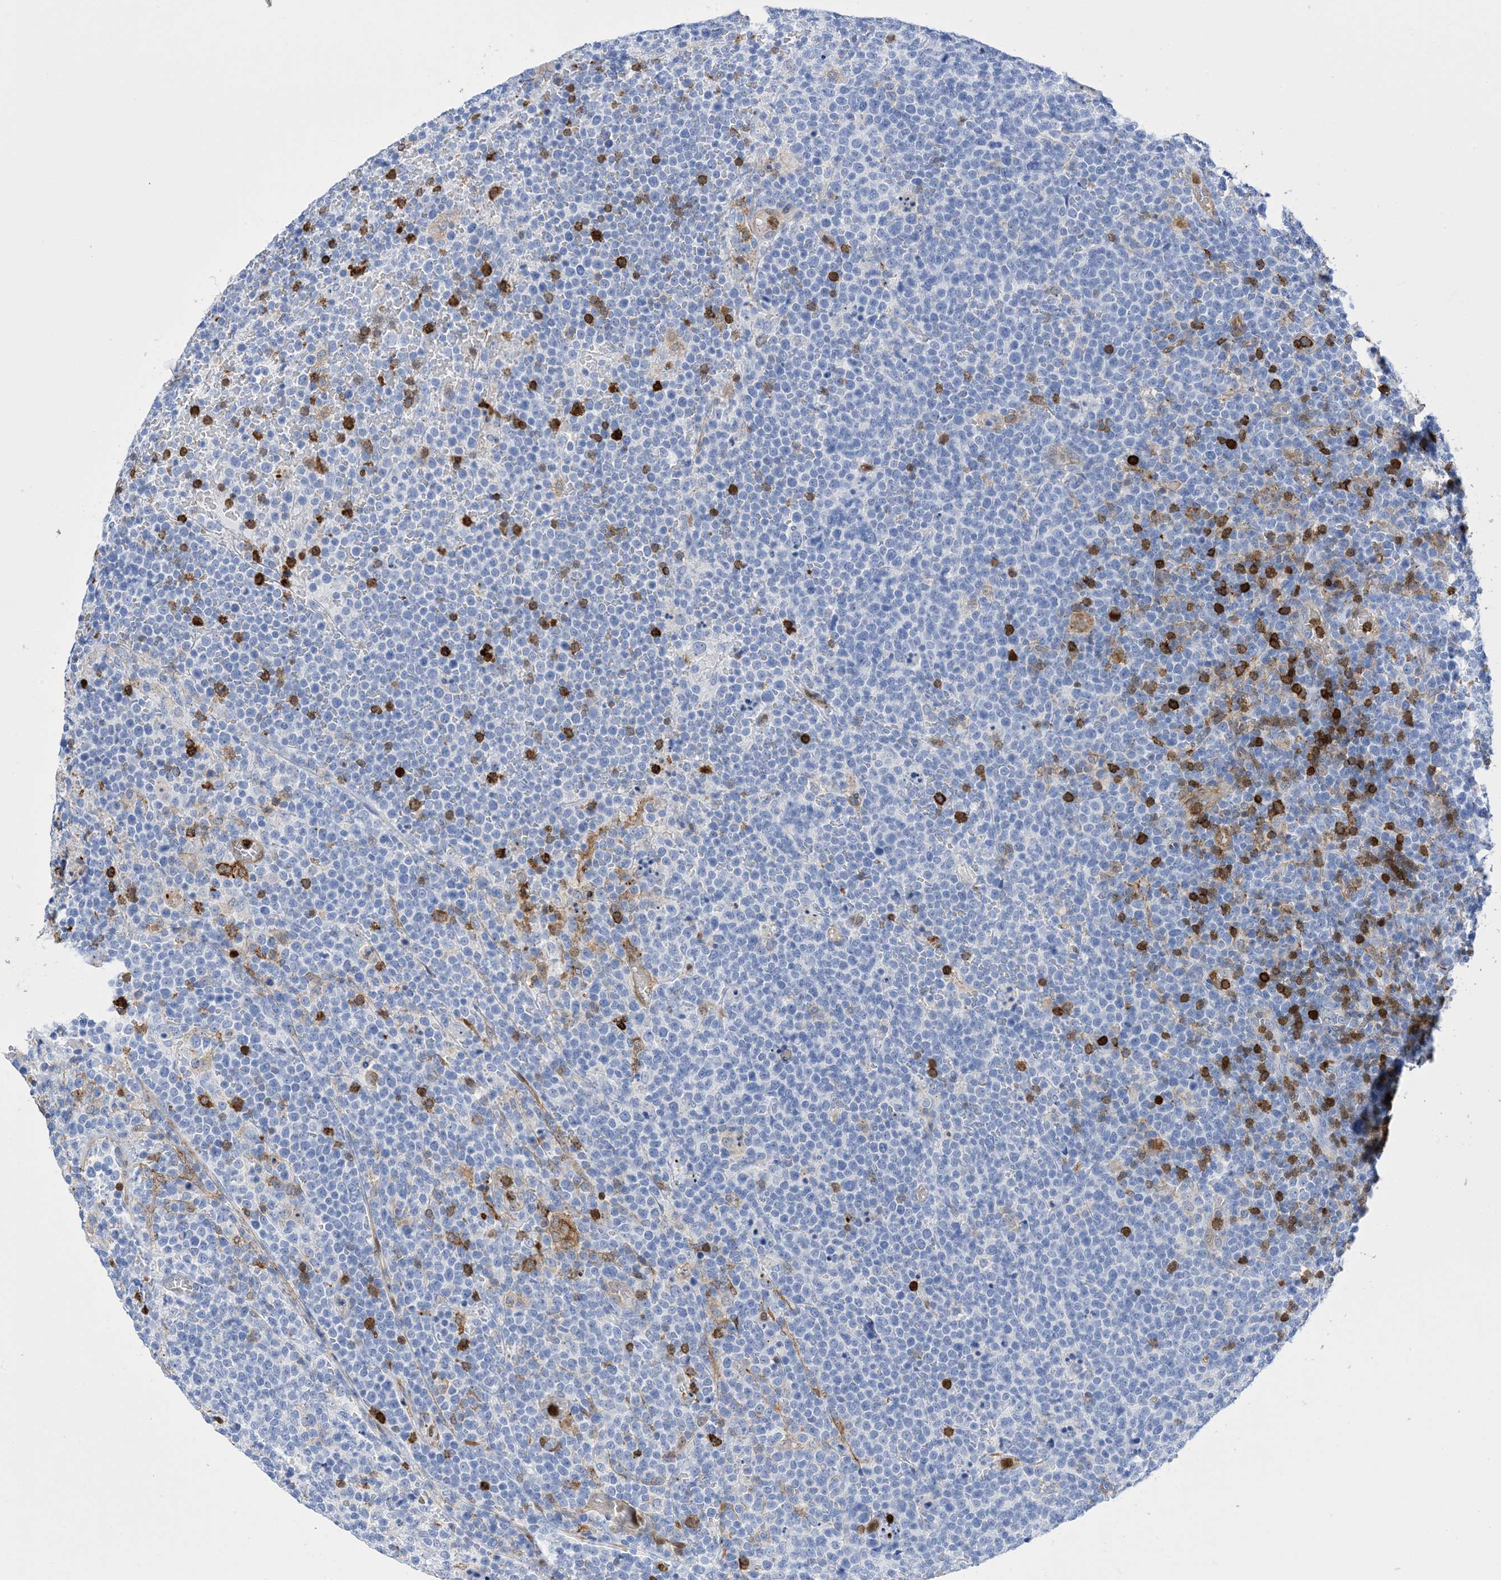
{"staining": {"intensity": "negative", "quantity": "none", "location": "none"}, "tissue": "lymphoma", "cell_type": "Tumor cells", "image_type": "cancer", "snomed": [{"axis": "morphology", "description": "Malignant lymphoma, non-Hodgkin's type, High grade"}, {"axis": "topography", "description": "Lymph node"}], "caption": "Tumor cells are negative for brown protein staining in lymphoma.", "gene": "ANXA1", "patient": {"sex": "male", "age": 61}}